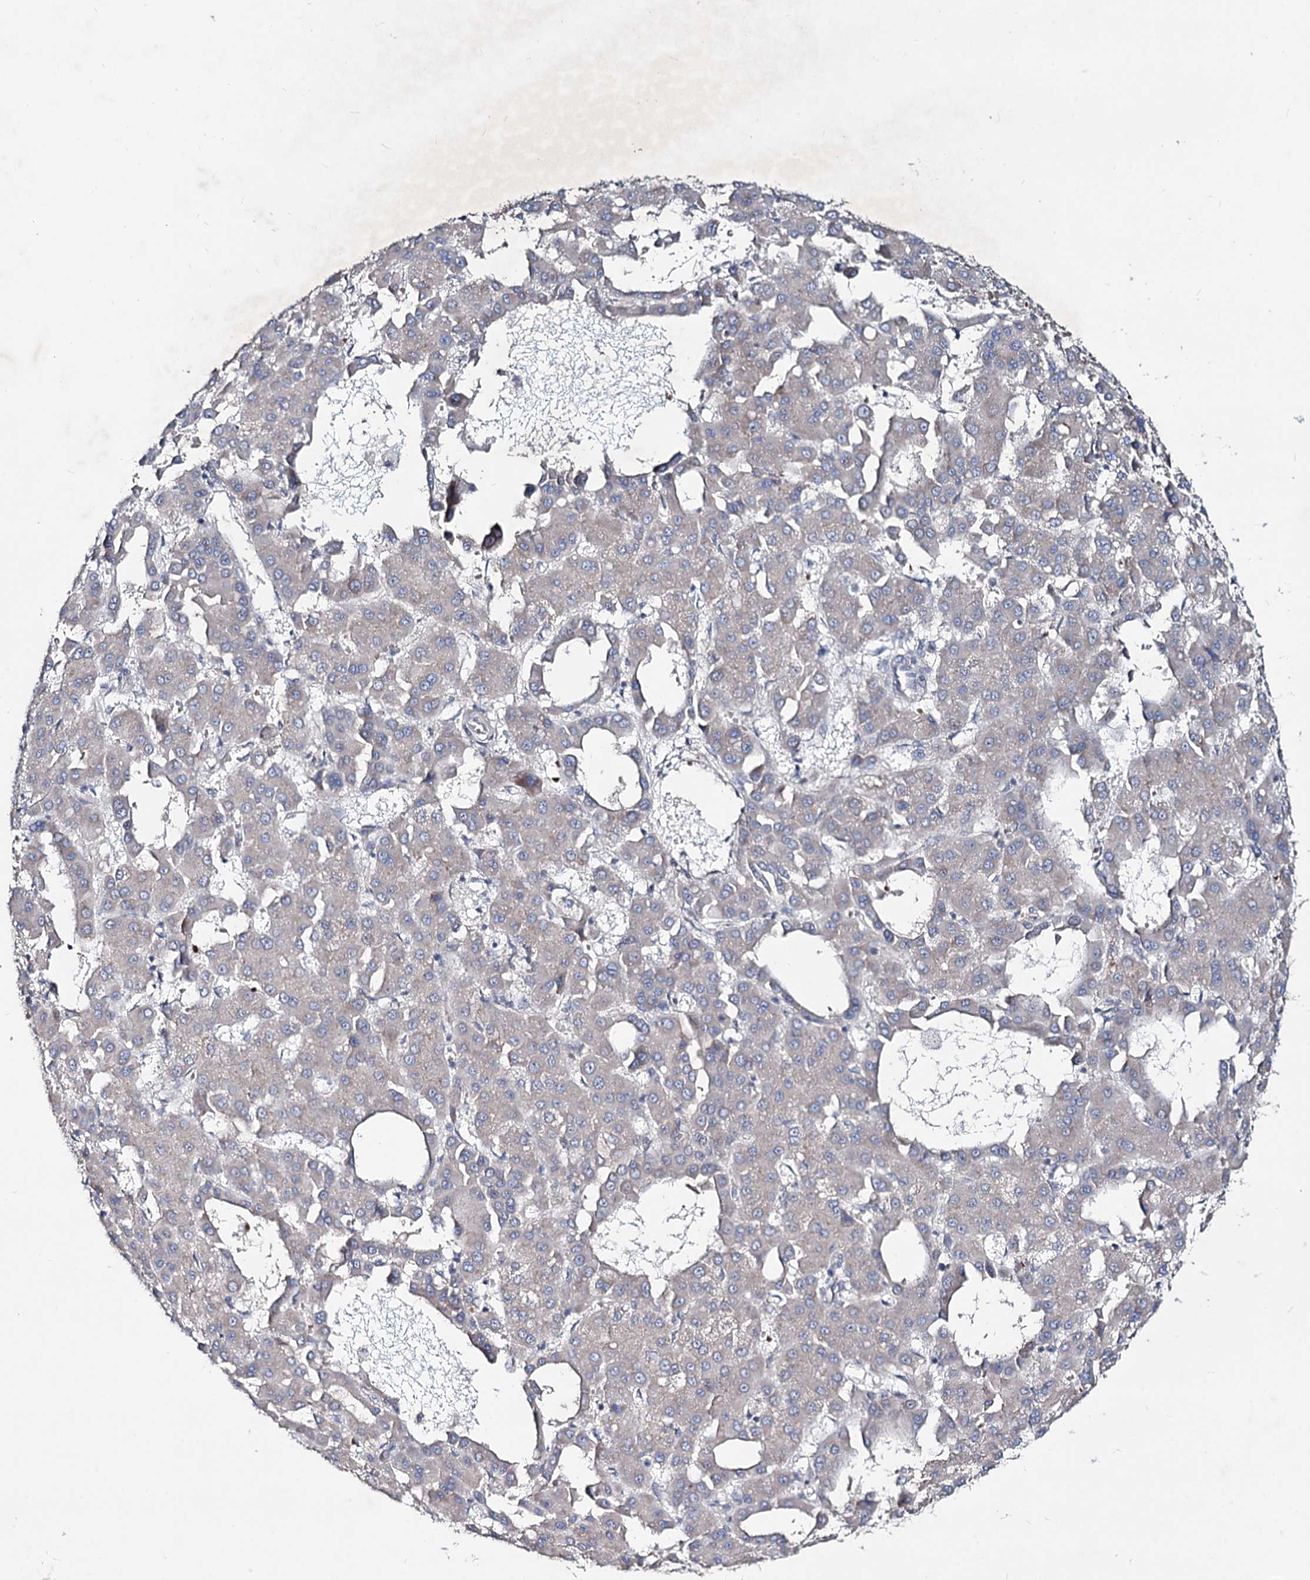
{"staining": {"intensity": "negative", "quantity": "none", "location": "none"}, "tissue": "liver cancer", "cell_type": "Tumor cells", "image_type": "cancer", "snomed": [{"axis": "morphology", "description": "Carcinoma, Hepatocellular, NOS"}, {"axis": "topography", "description": "Liver"}], "caption": "This is an immunohistochemistry histopathology image of liver cancer (hepatocellular carcinoma). There is no expression in tumor cells.", "gene": "RNF6", "patient": {"sex": "male", "age": 47}}